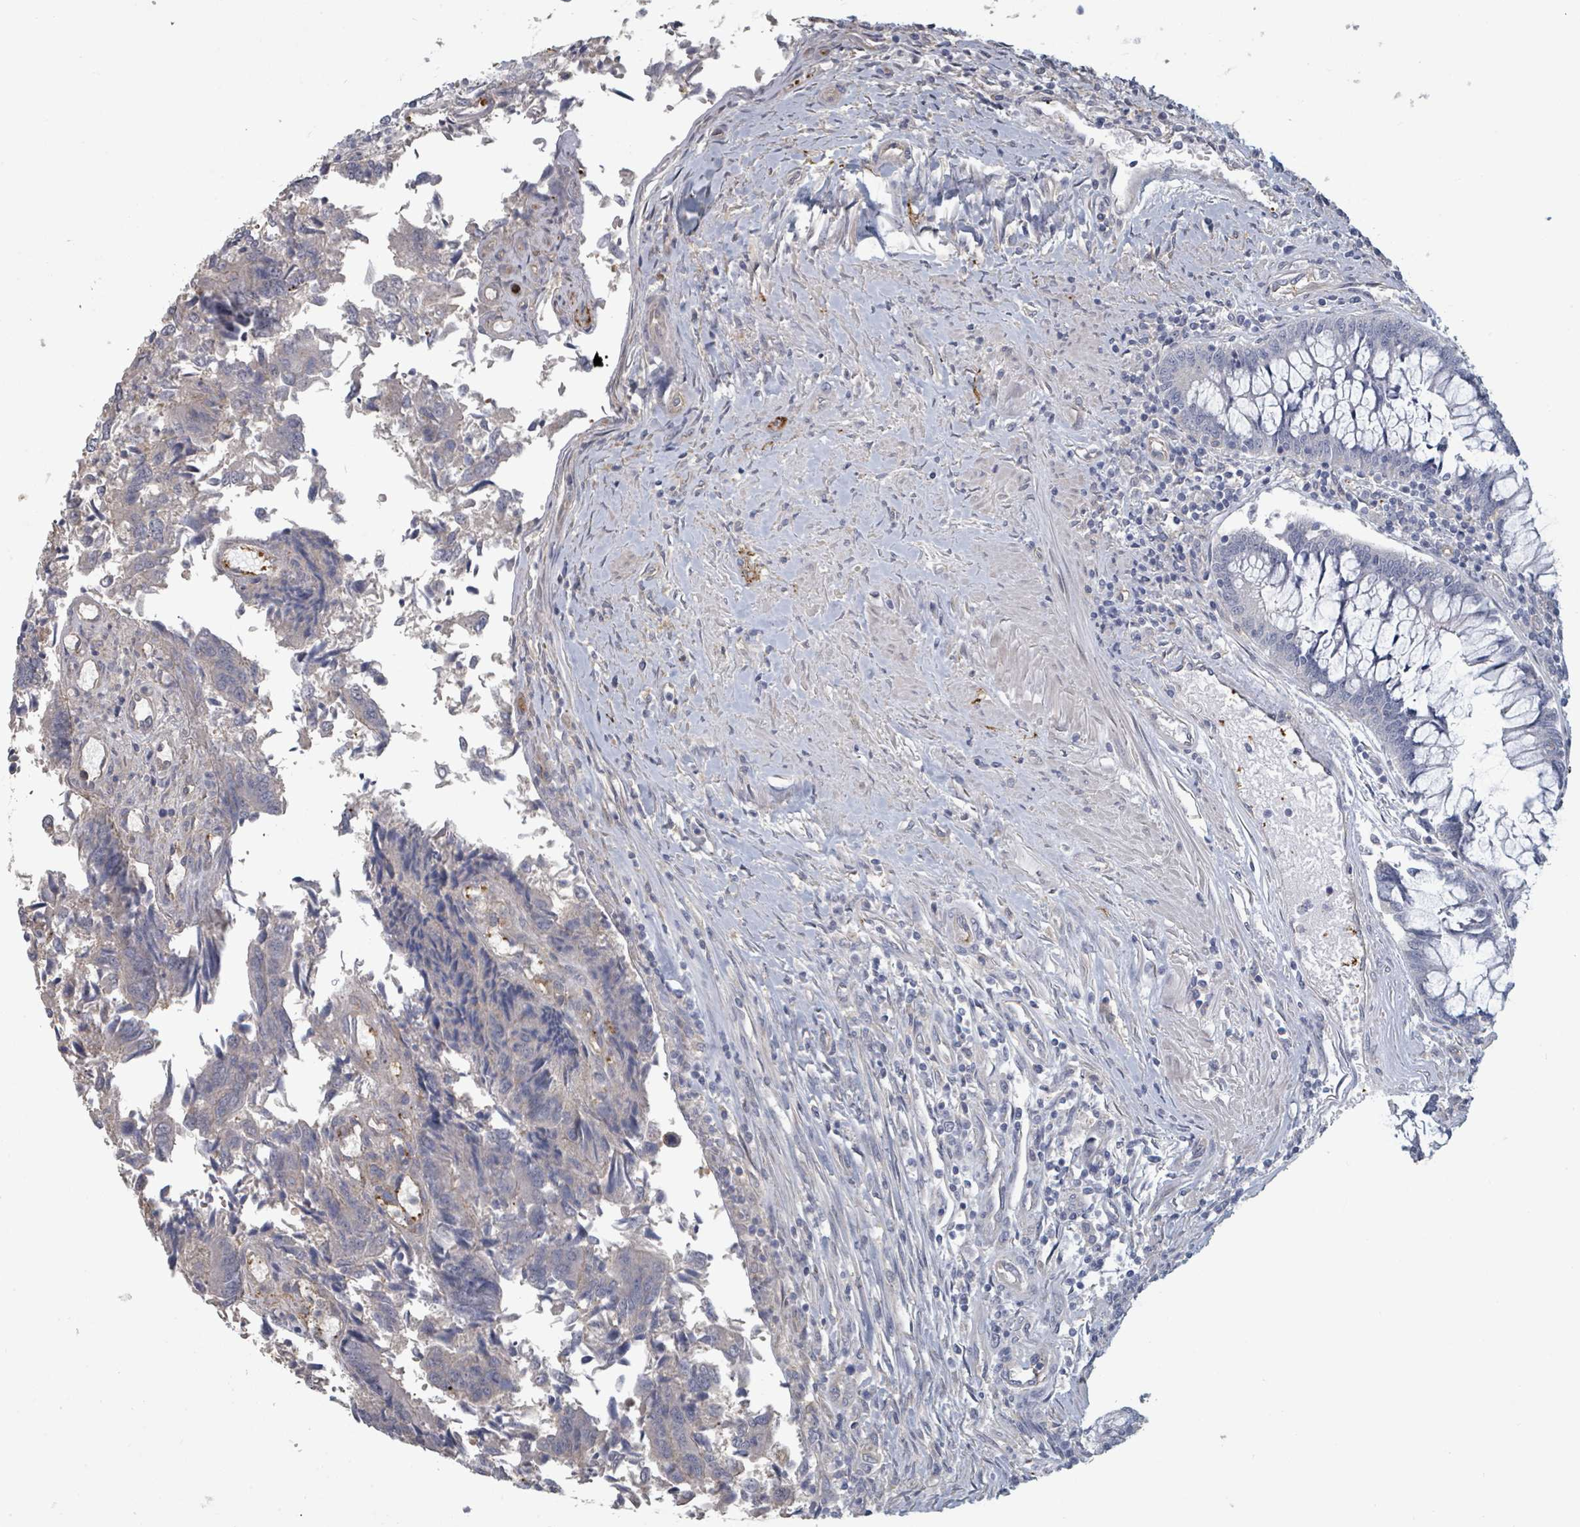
{"staining": {"intensity": "negative", "quantity": "none", "location": "none"}, "tissue": "colorectal cancer", "cell_type": "Tumor cells", "image_type": "cancer", "snomed": [{"axis": "morphology", "description": "Adenocarcinoma, NOS"}, {"axis": "topography", "description": "Colon"}], "caption": "IHC histopathology image of human colorectal cancer (adenocarcinoma) stained for a protein (brown), which displays no positivity in tumor cells.", "gene": "PLAUR", "patient": {"sex": "female", "age": 67}}